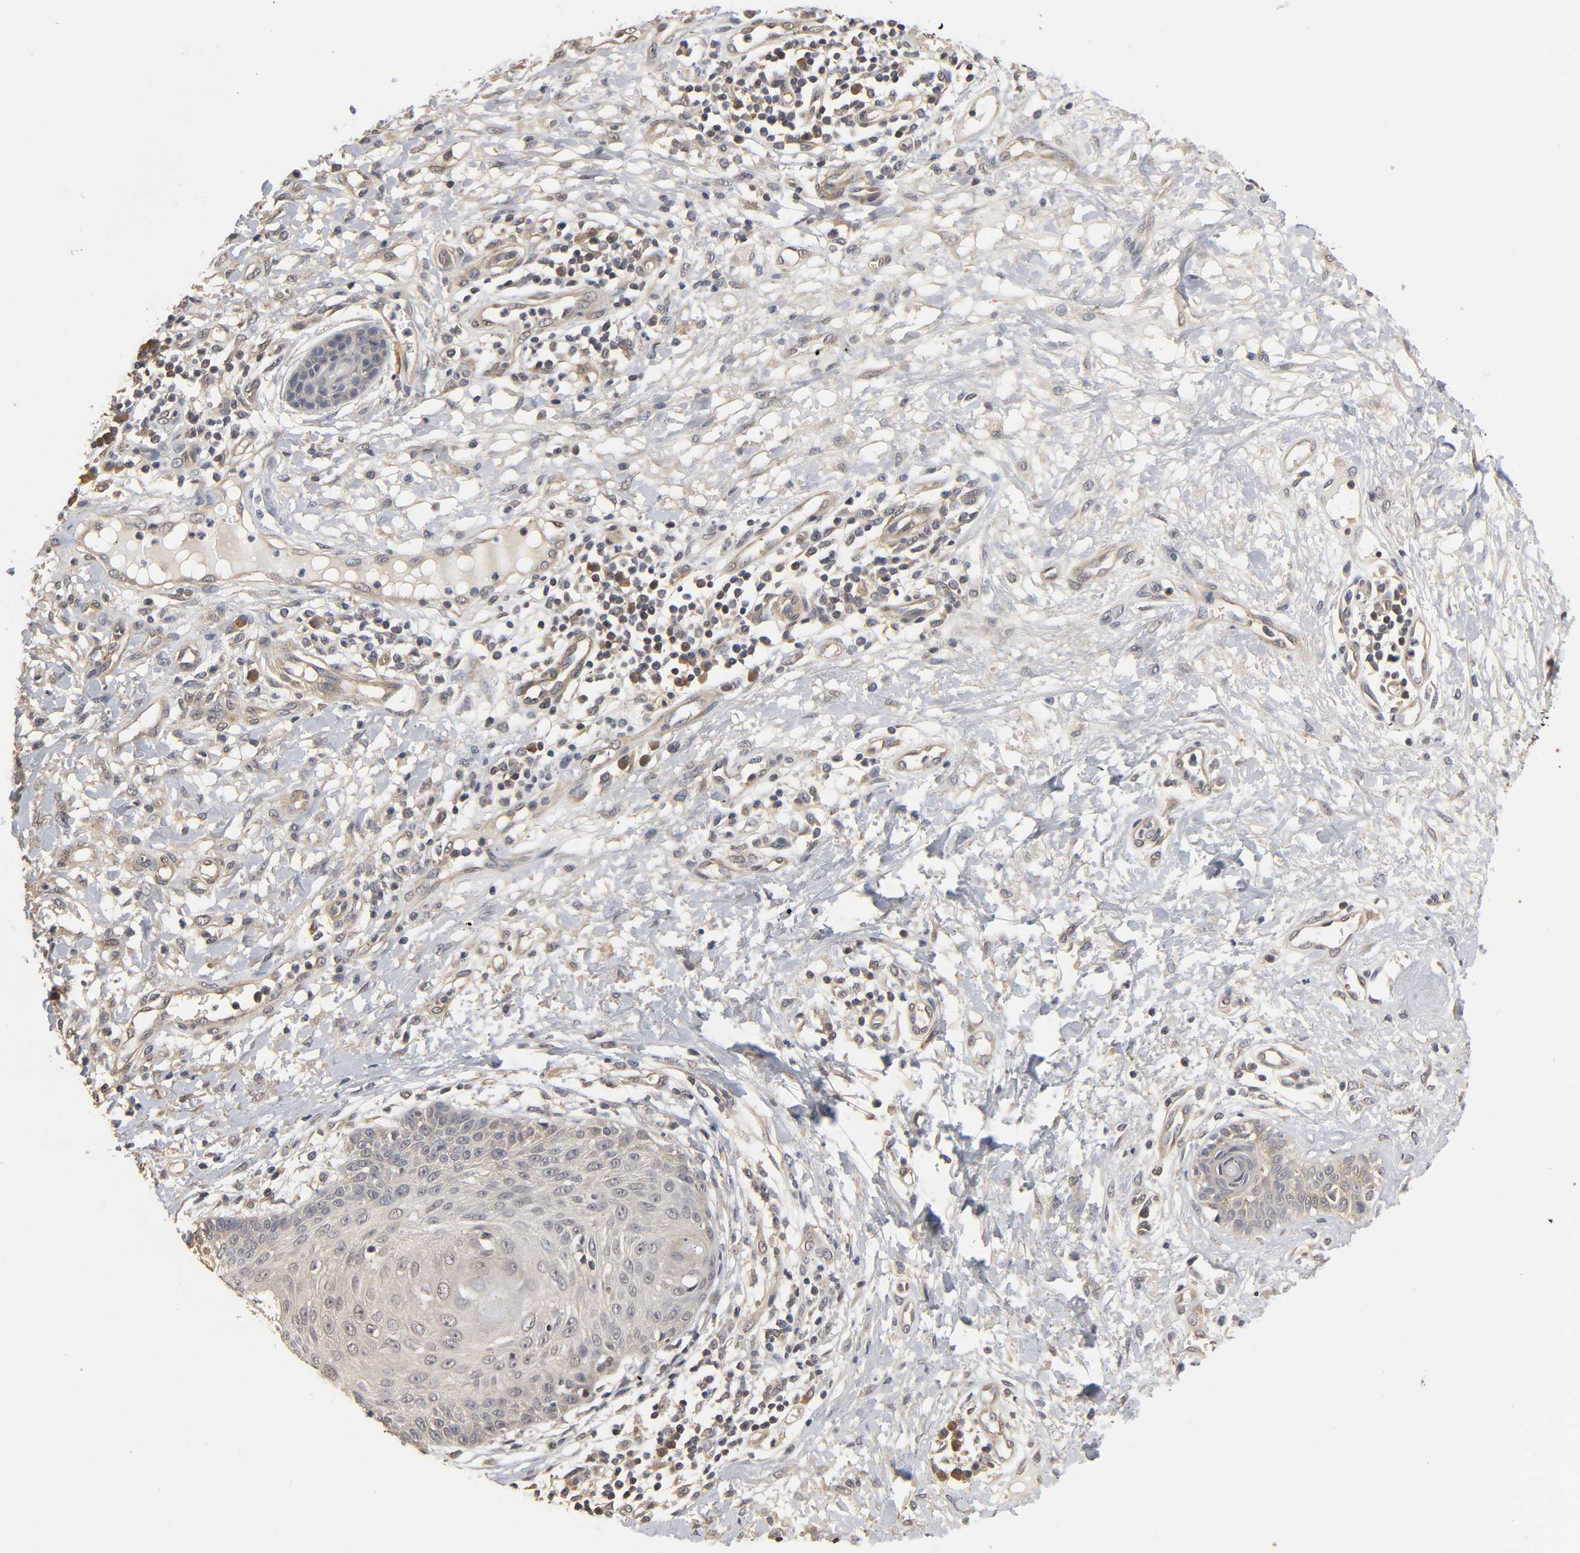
{"staining": {"intensity": "negative", "quantity": "none", "location": "none"}, "tissue": "skin cancer", "cell_type": "Tumor cells", "image_type": "cancer", "snomed": [{"axis": "morphology", "description": "Squamous cell carcinoma, NOS"}, {"axis": "topography", "description": "Skin"}], "caption": "Immunohistochemical staining of human skin cancer (squamous cell carcinoma) shows no significant staining in tumor cells.", "gene": "PDE5A", "patient": {"sex": "female", "age": 78}}